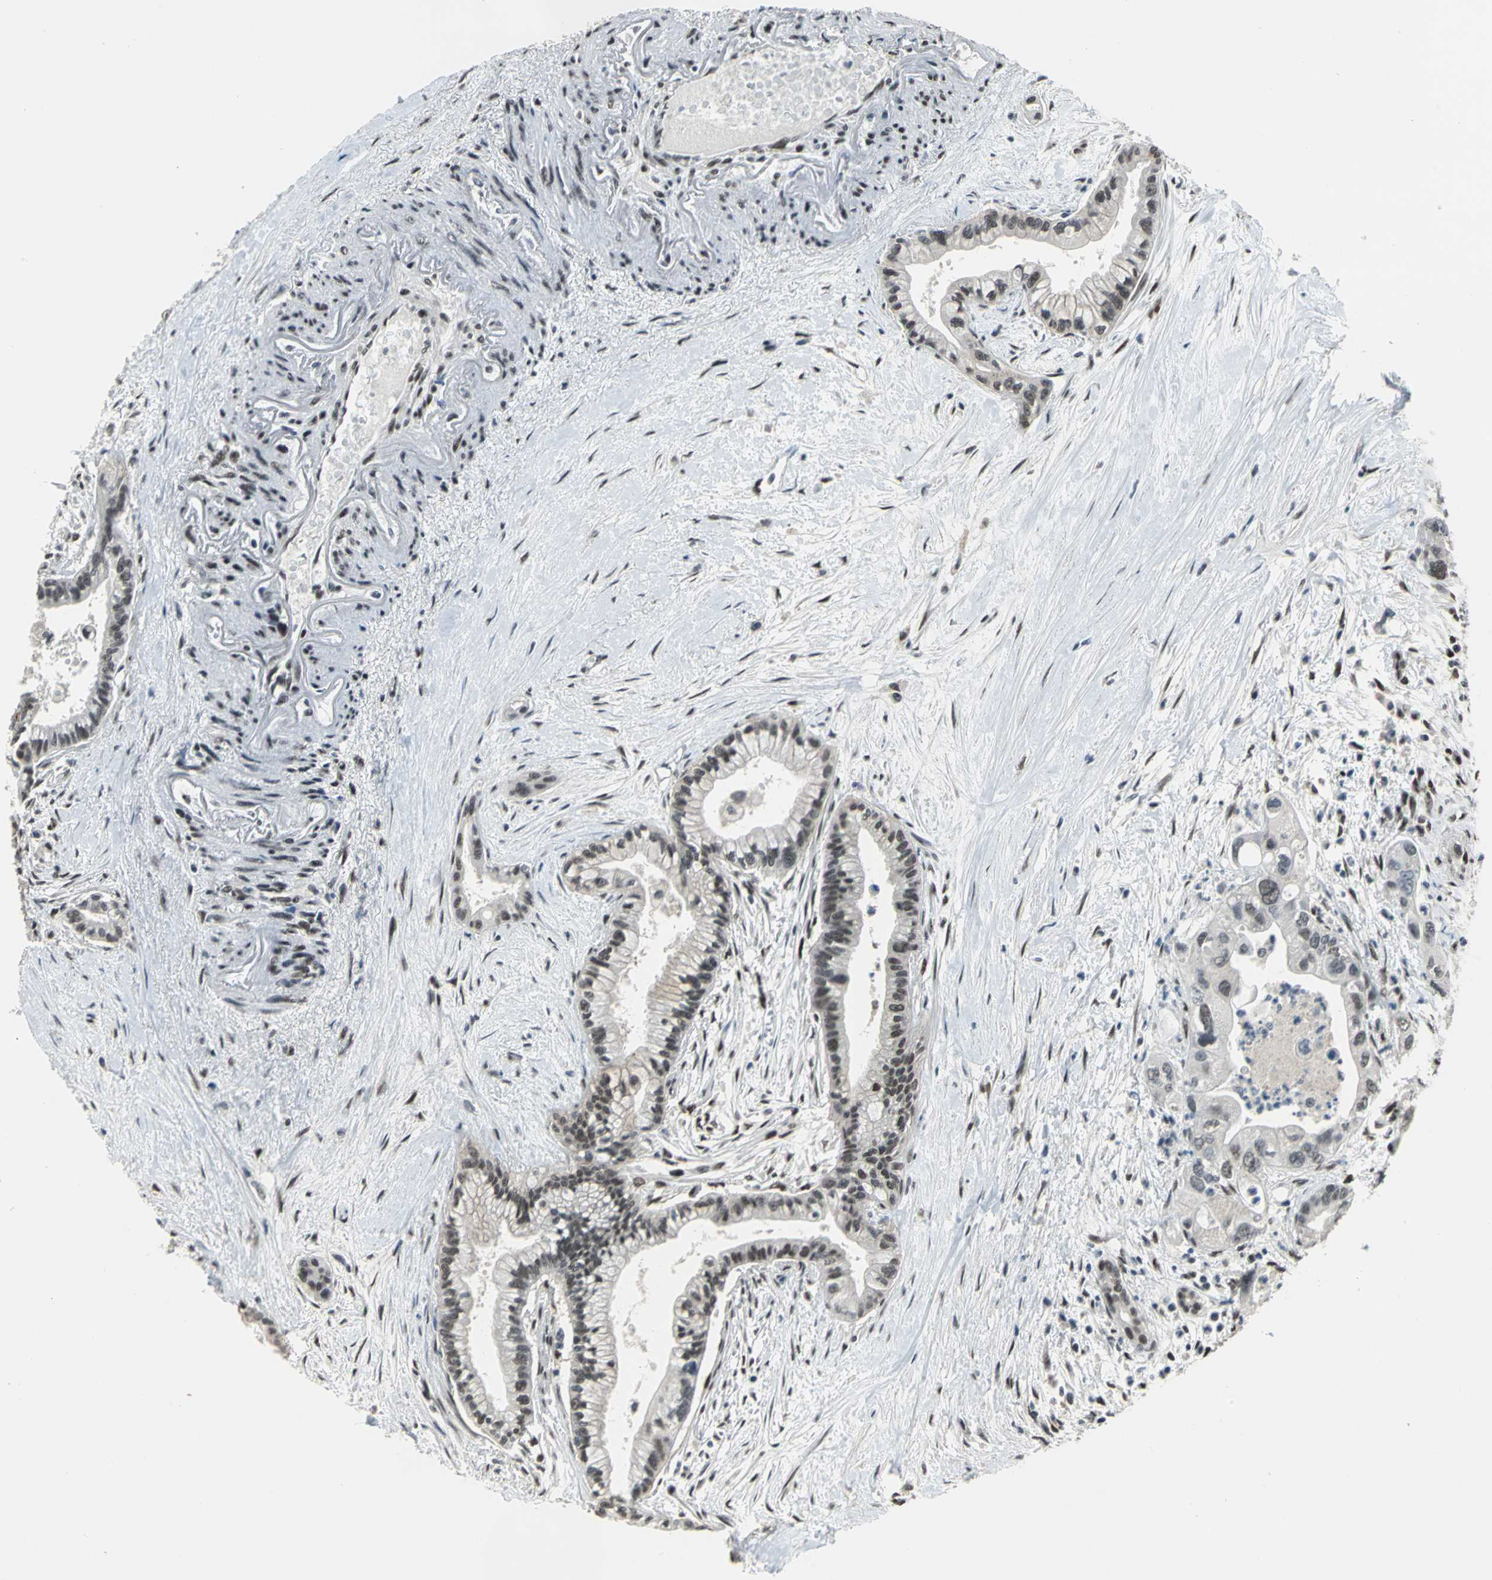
{"staining": {"intensity": "weak", "quantity": "25%-75%", "location": "nuclear"}, "tissue": "pancreatic cancer", "cell_type": "Tumor cells", "image_type": "cancer", "snomed": [{"axis": "morphology", "description": "Adenocarcinoma, NOS"}, {"axis": "topography", "description": "Pancreas"}], "caption": "Protein staining of adenocarcinoma (pancreatic) tissue exhibits weak nuclear expression in about 25%-75% of tumor cells.", "gene": "ELF2", "patient": {"sex": "male", "age": 70}}